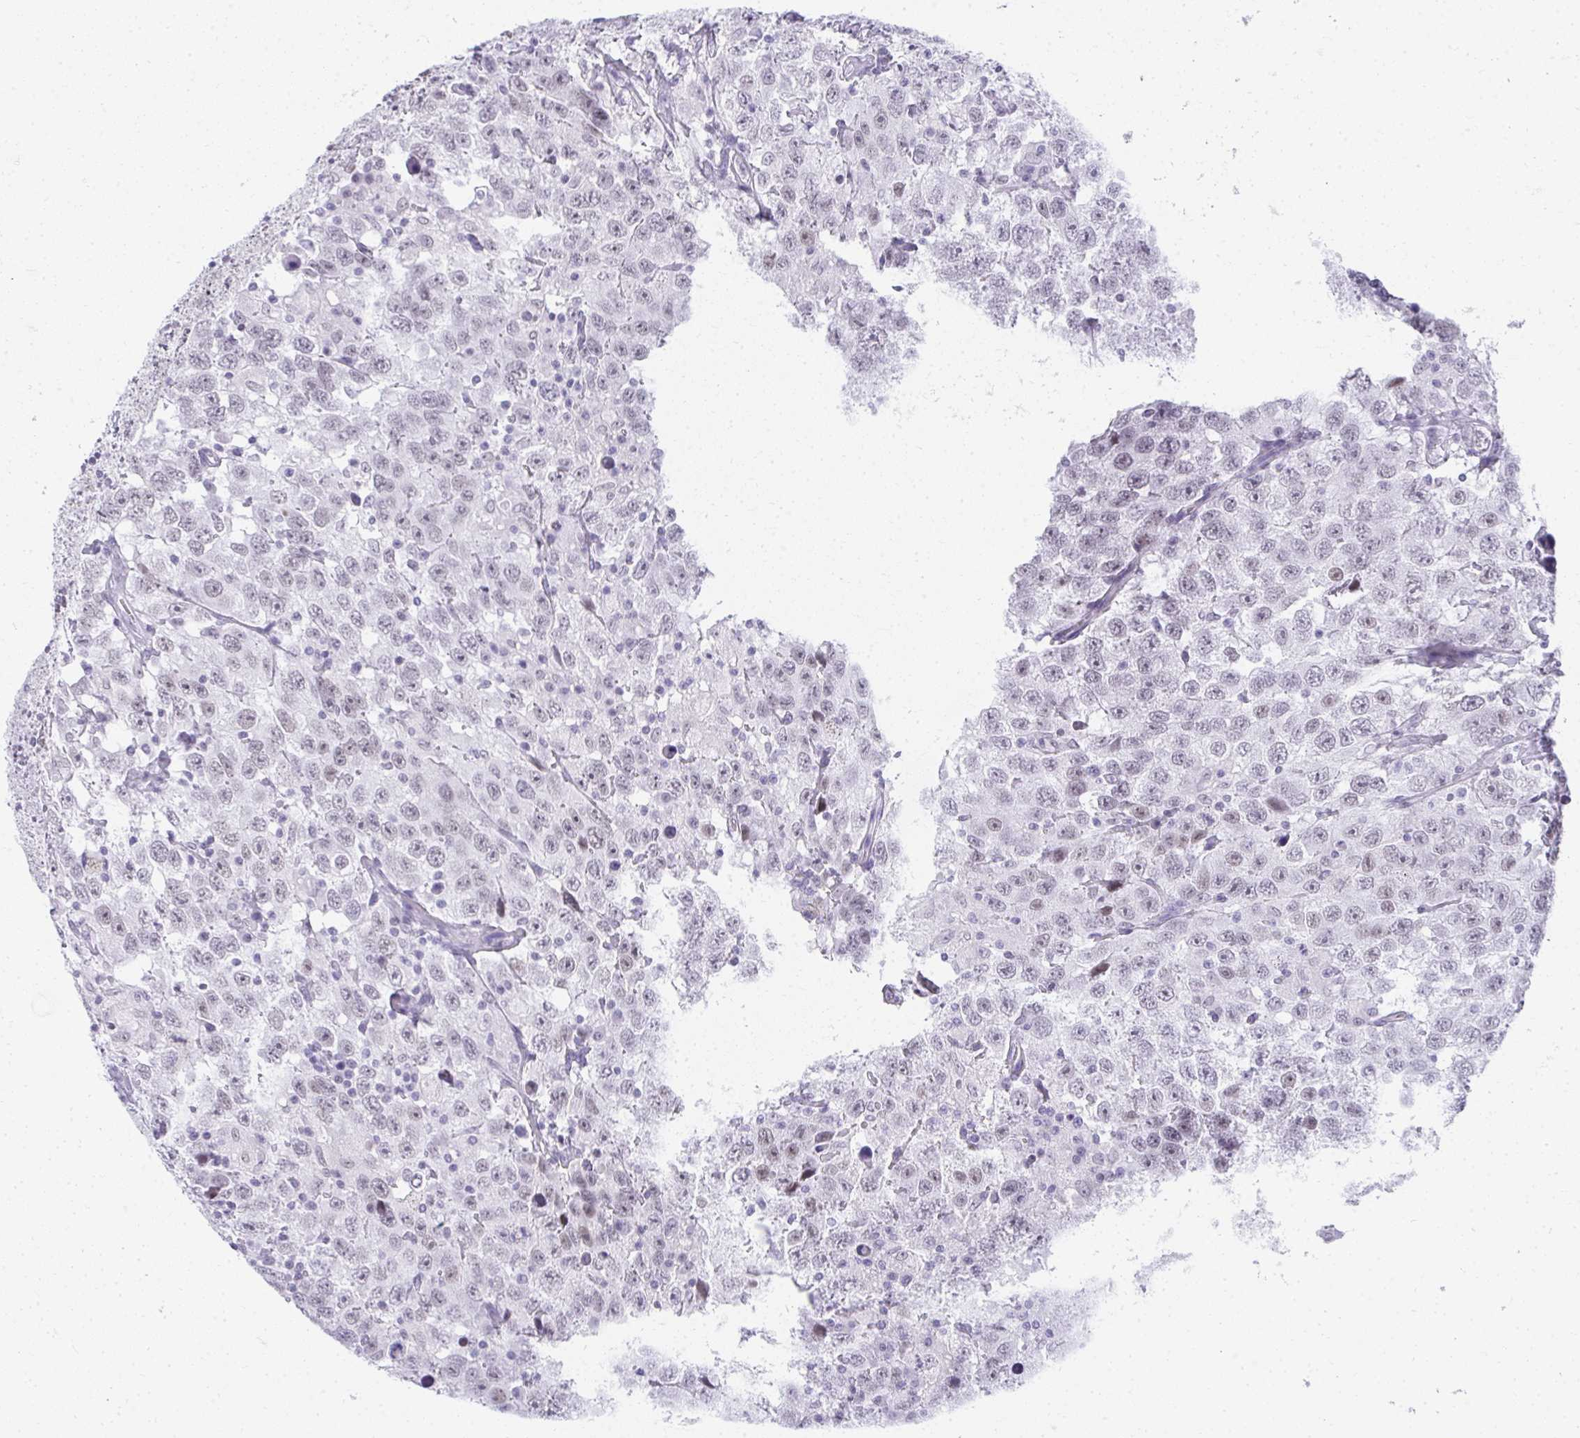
{"staining": {"intensity": "weak", "quantity": "<25%", "location": "nuclear"}, "tissue": "testis cancer", "cell_type": "Tumor cells", "image_type": "cancer", "snomed": [{"axis": "morphology", "description": "Seminoma, NOS"}, {"axis": "topography", "description": "Testis"}], "caption": "Immunohistochemistry (IHC) image of neoplastic tissue: human testis seminoma stained with DAB exhibits no significant protein positivity in tumor cells.", "gene": "PLA2G1B", "patient": {"sex": "male", "age": 41}}